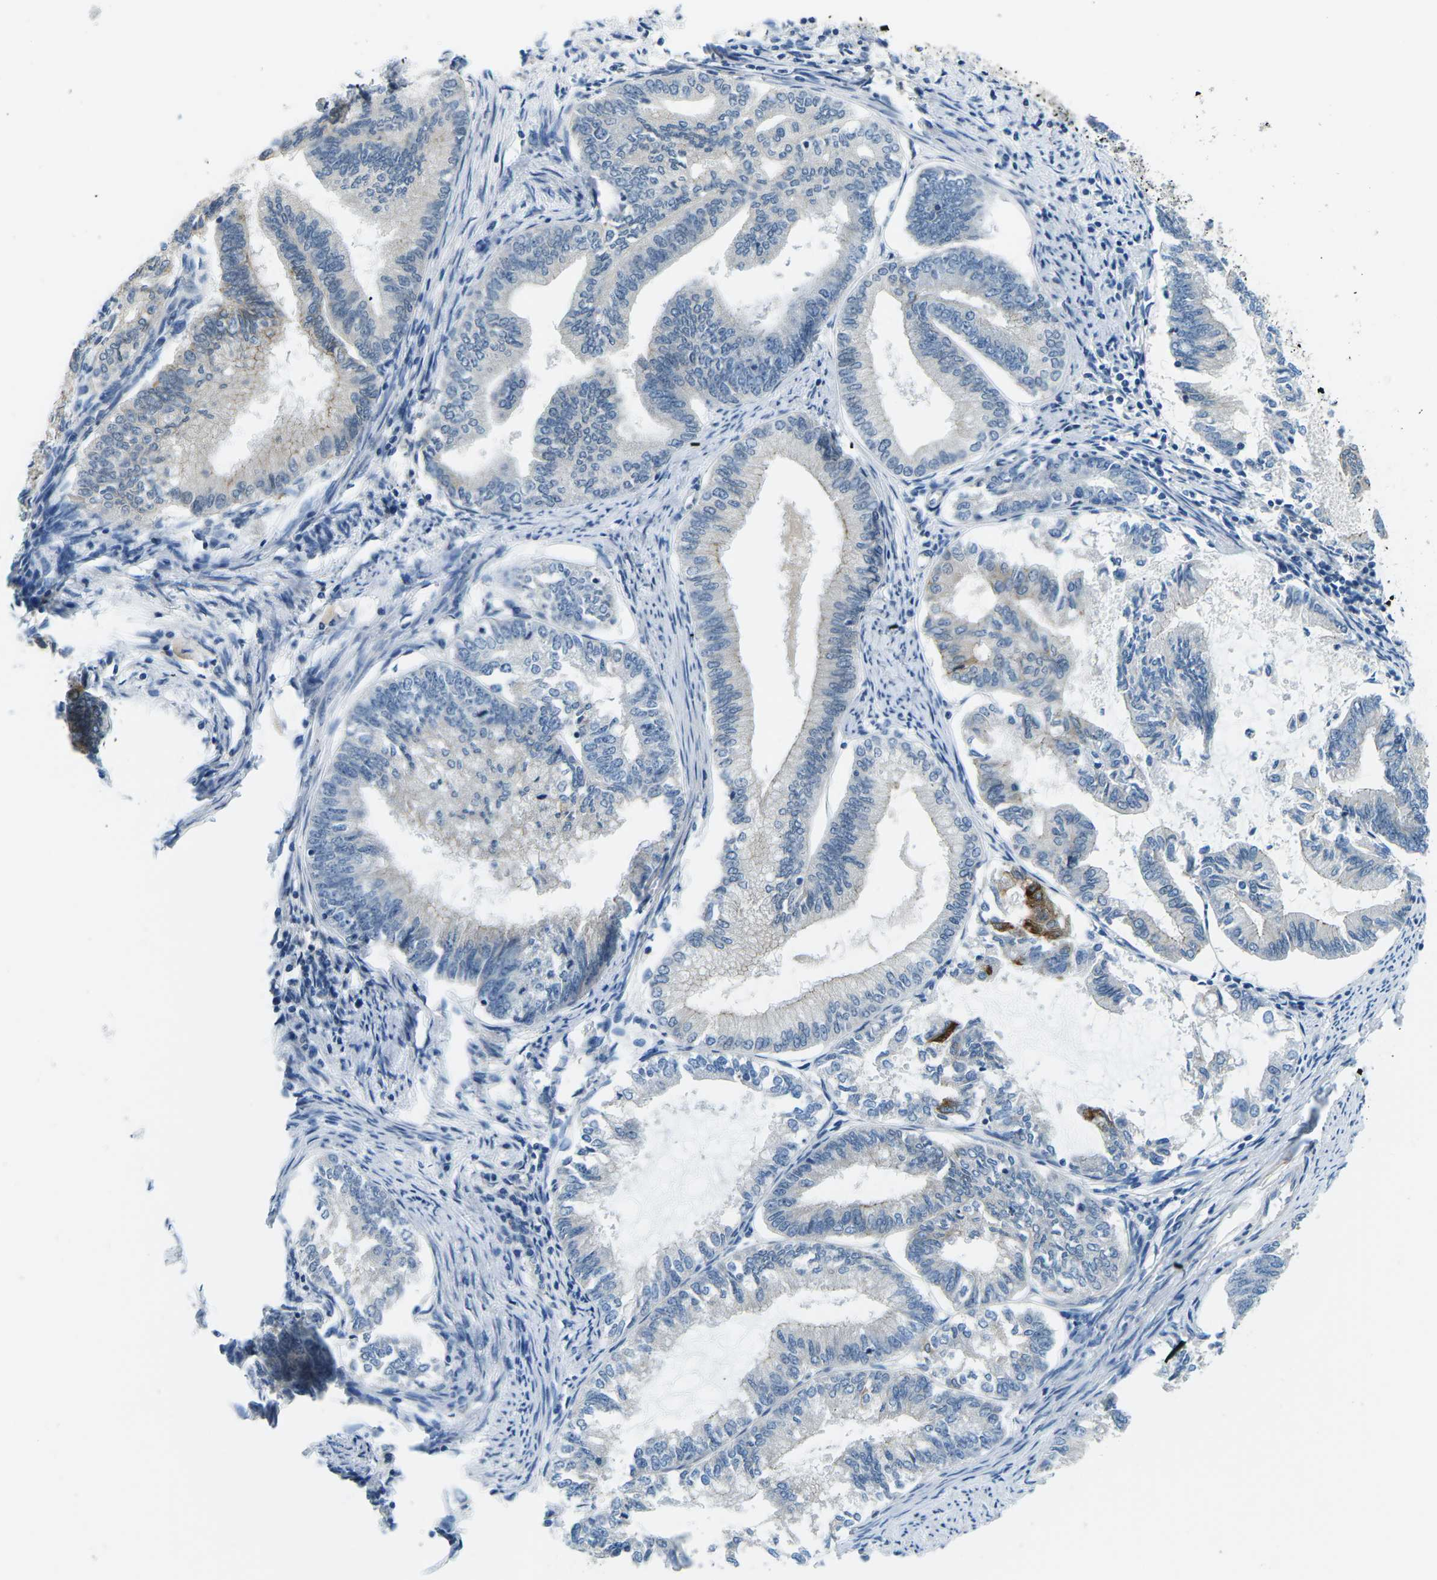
{"staining": {"intensity": "moderate", "quantity": "<25%", "location": "cytoplasmic/membranous"}, "tissue": "endometrial cancer", "cell_type": "Tumor cells", "image_type": "cancer", "snomed": [{"axis": "morphology", "description": "Adenocarcinoma, NOS"}, {"axis": "topography", "description": "Endometrium"}], "caption": "Immunohistochemistry image of neoplastic tissue: human adenocarcinoma (endometrial) stained using immunohistochemistry reveals low levels of moderate protein expression localized specifically in the cytoplasmic/membranous of tumor cells, appearing as a cytoplasmic/membranous brown color.", "gene": "CTNND1", "patient": {"sex": "female", "age": 86}}